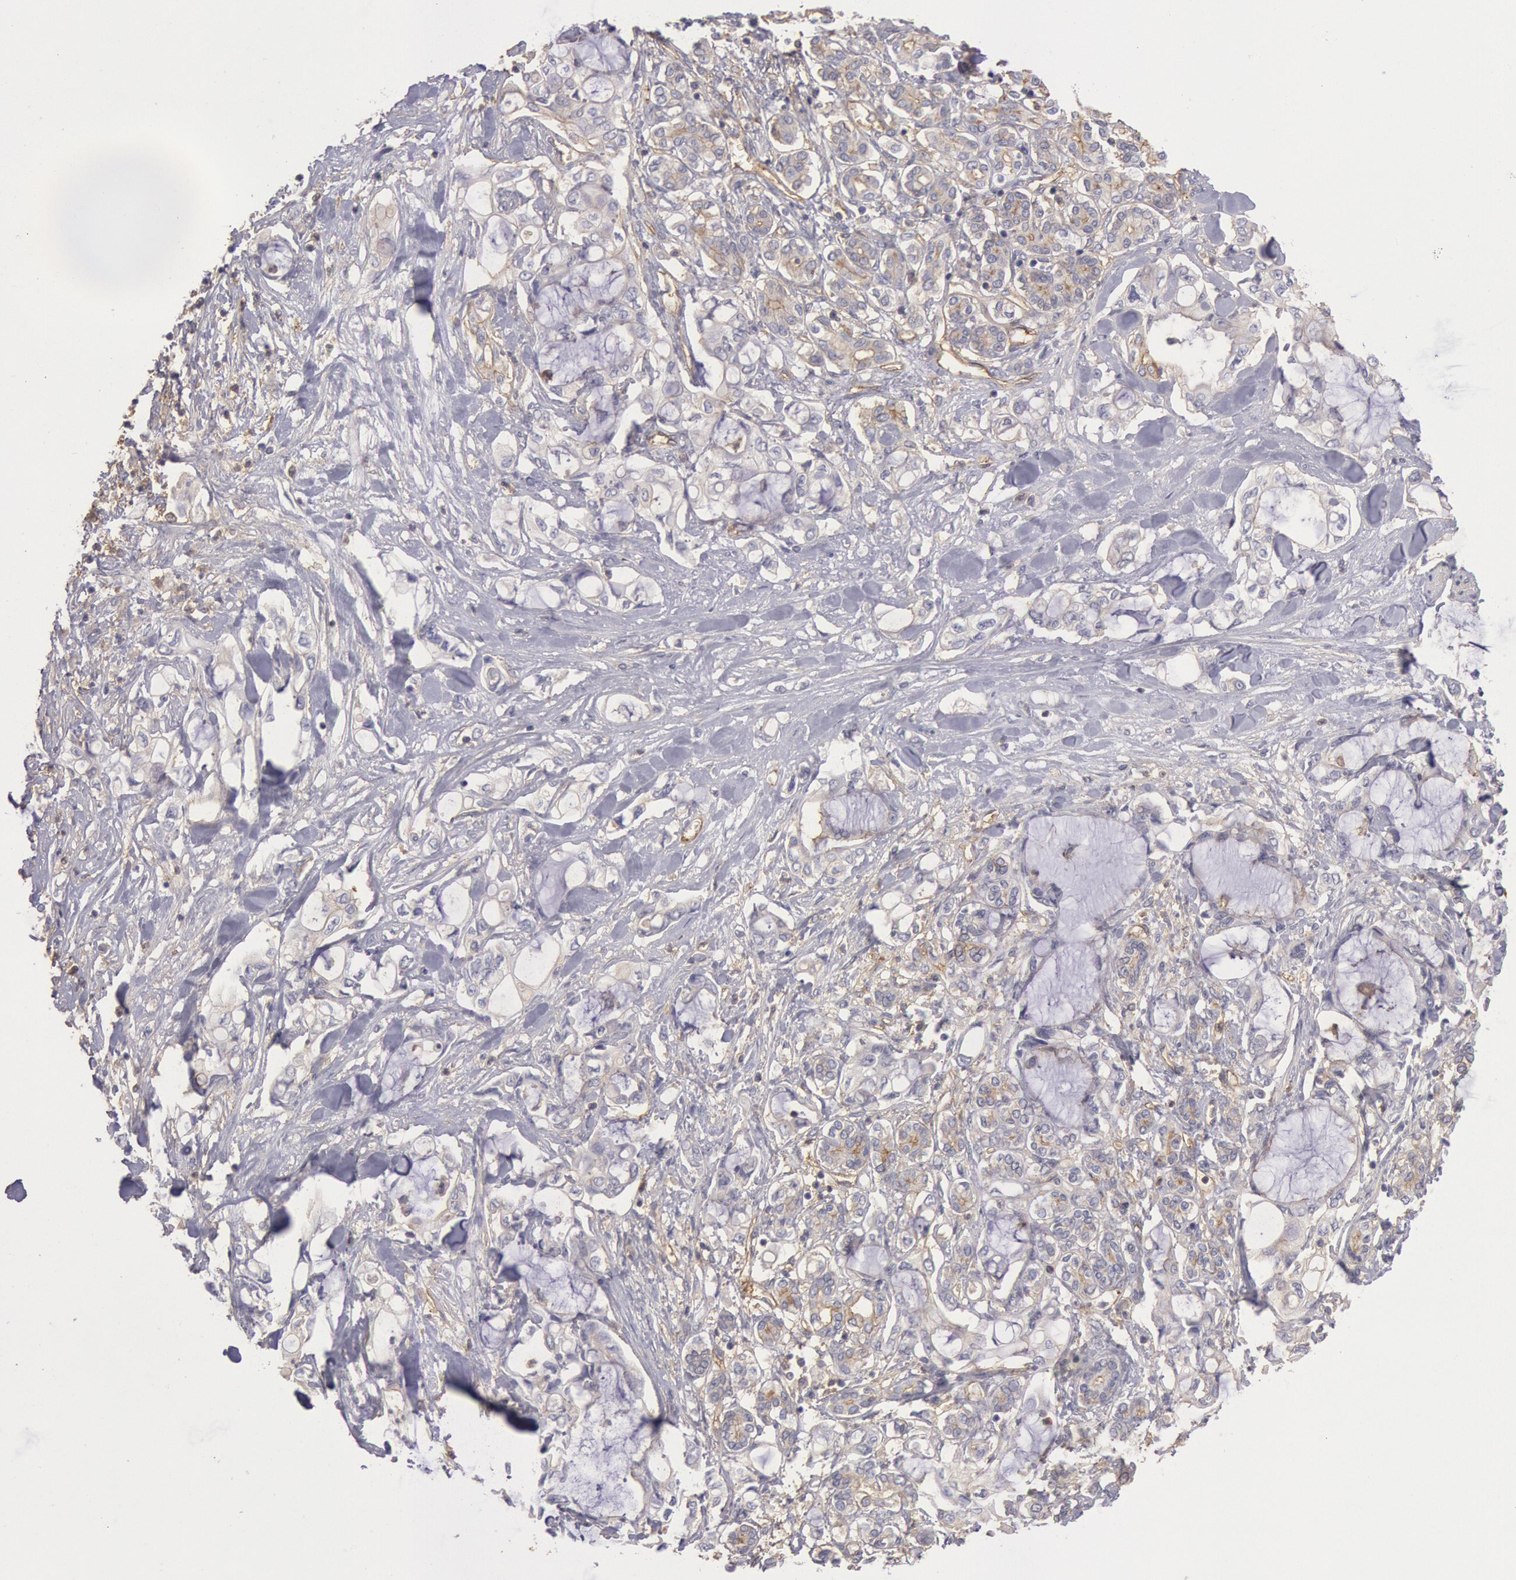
{"staining": {"intensity": "weak", "quantity": "<25%", "location": "cytoplasmic/membranous"}, "tissue": "pancreatic cancer", "cell_type": "Tumor cells", "image_type": "cancer", "snomed": [{"axis": "morphology", "description": "Adenocarcinoma, NOS"}, {"axis": "topography", "description": "Pancreas"}], "caption": "This histopathology image is of adenocarcinoma (pancreatic) stained with immunohistochemistry (IHC) to label a protein in brown with the nuclei are counter-stained blue. There is no expression in tumor cells.", "gene": "SNAP23", "patient": {"sex": "female", "age": 70}}